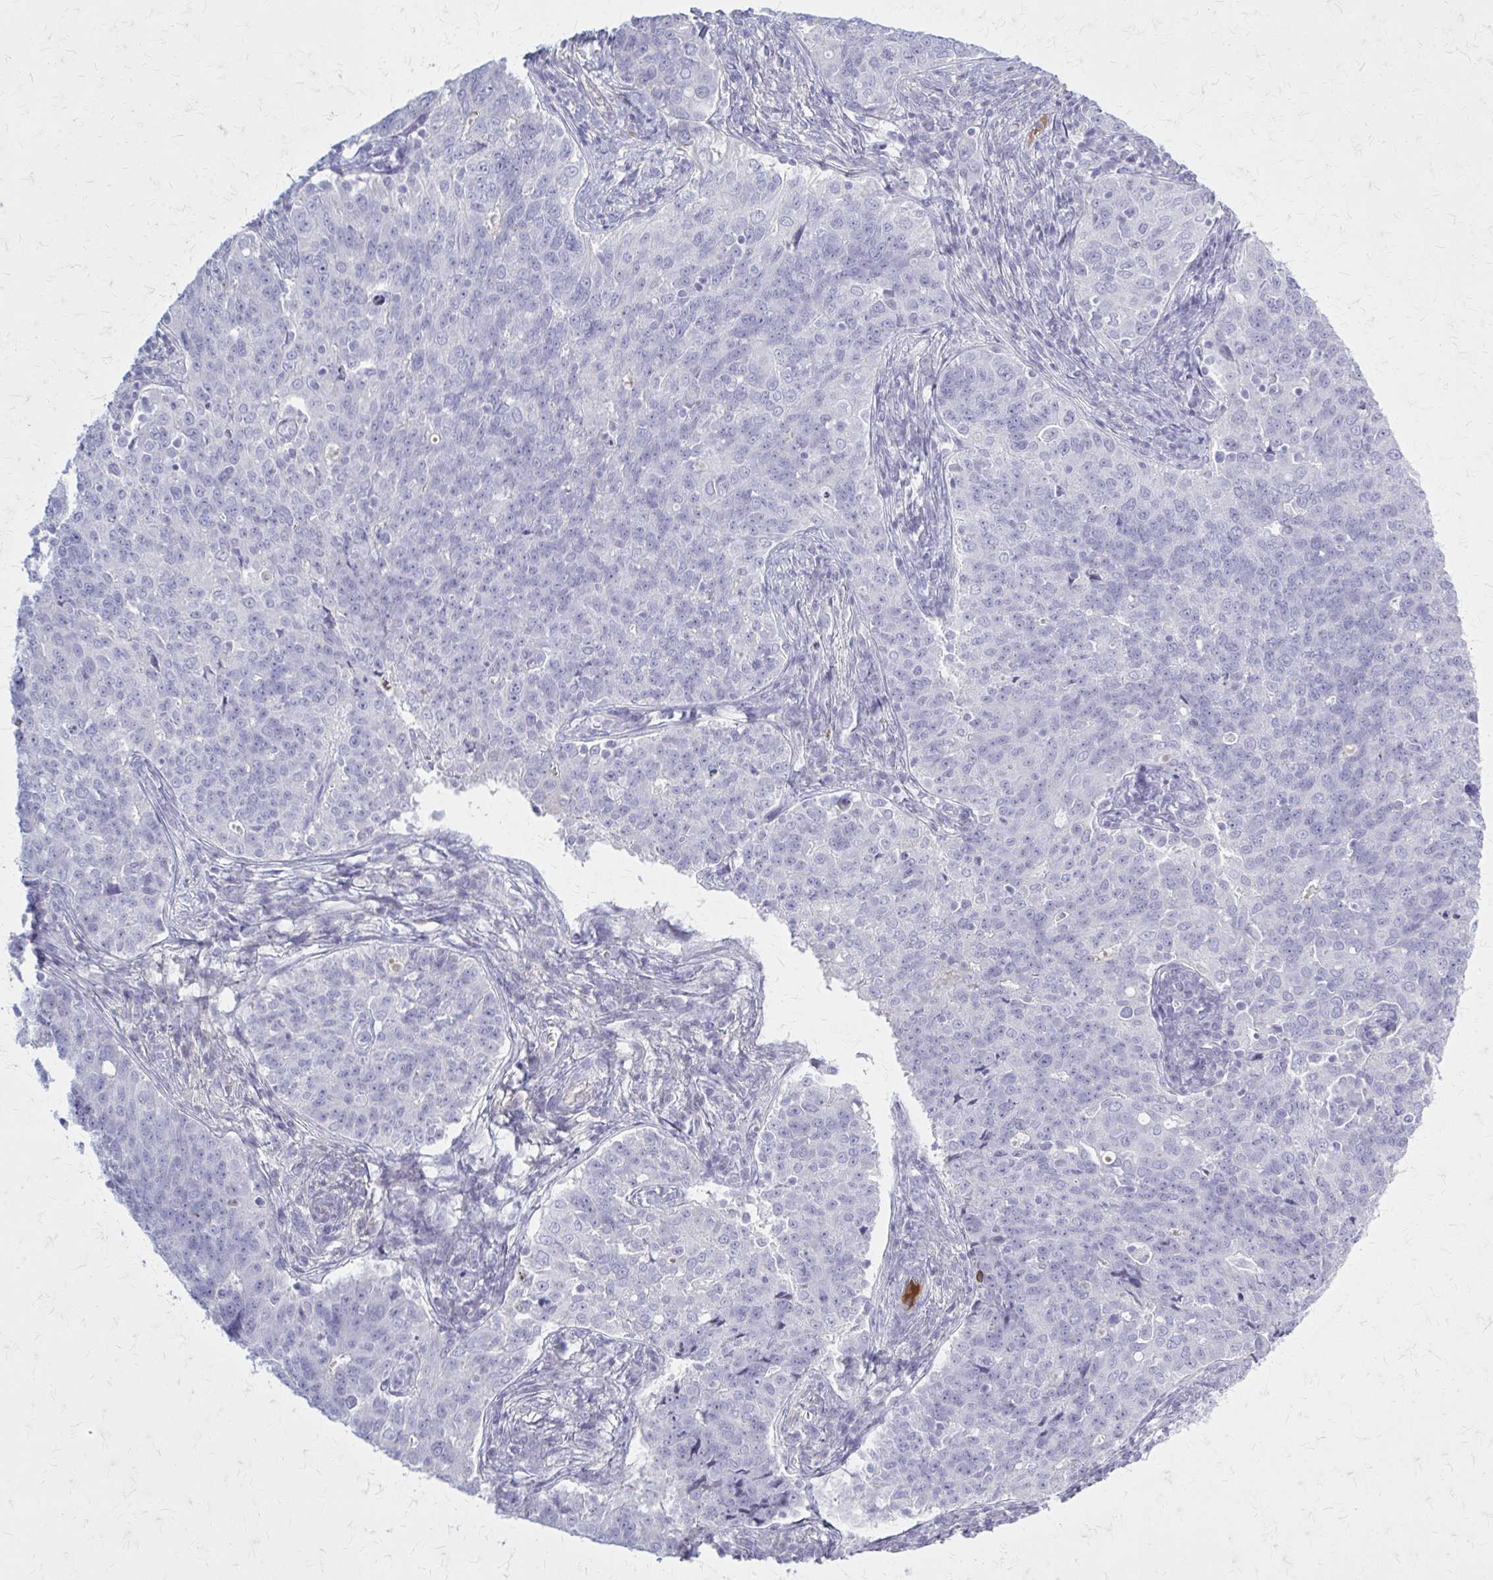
{"staining": {"intensity": "negative", "quantity": "none", "location": "none"}, "tissue": "endometrial cancer", "cell_type": "Tumor cells", "image_type": "cancer", "snomed": [{"axis": "morphology", "description": "Adenocarcinoma, NOS"}, {"axis": "topography", "description": "Endometrium"}], "caption": "This is an immunohistochemistry photomicrograph of adenocarcinoma (endometrial). There is no staining in tumor cells.", "gene": "SERPIND1", "patient": {"sex": "female", "age": 43}}